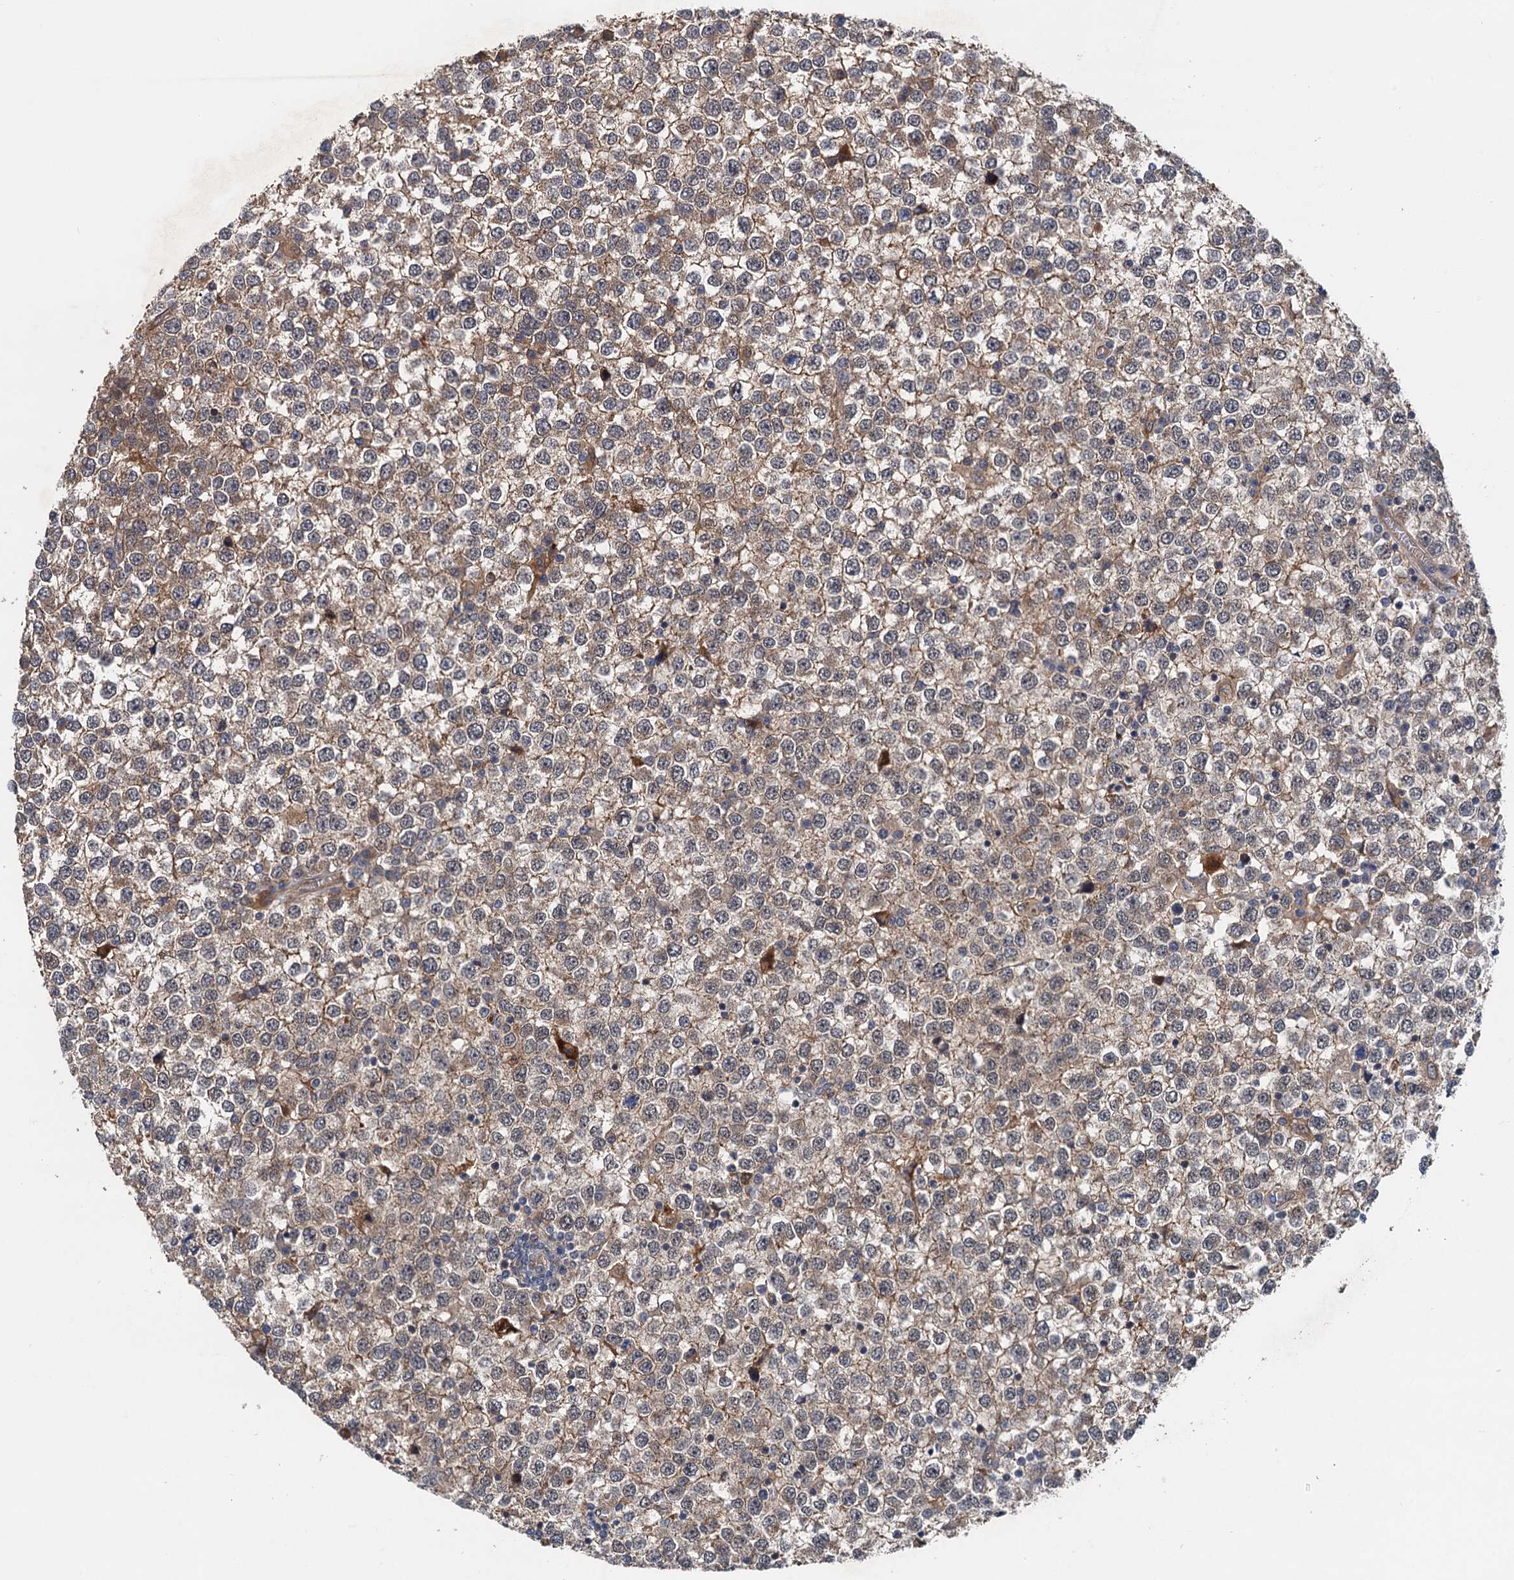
{"staining": {"intensity": "weak", "quantity": ">75%", "location": "cytoplasmic/membranous"}, "tissue": "testis cancer", "cell_type": "Tumor cells", "image_type": "cancer", "snomed": [{"axis": "morphology", "description": "Seminoma, NOS"}, {"axis": "topography", "description": "Testis"}], "caption": "Weak cytoplasmic/membranous expression for a protein is appreciated in approximately >75% of tumor cells of testis cancer using IHC.", "gene": "NLRP10", "patient": {"sex": "male", "age": 65}}